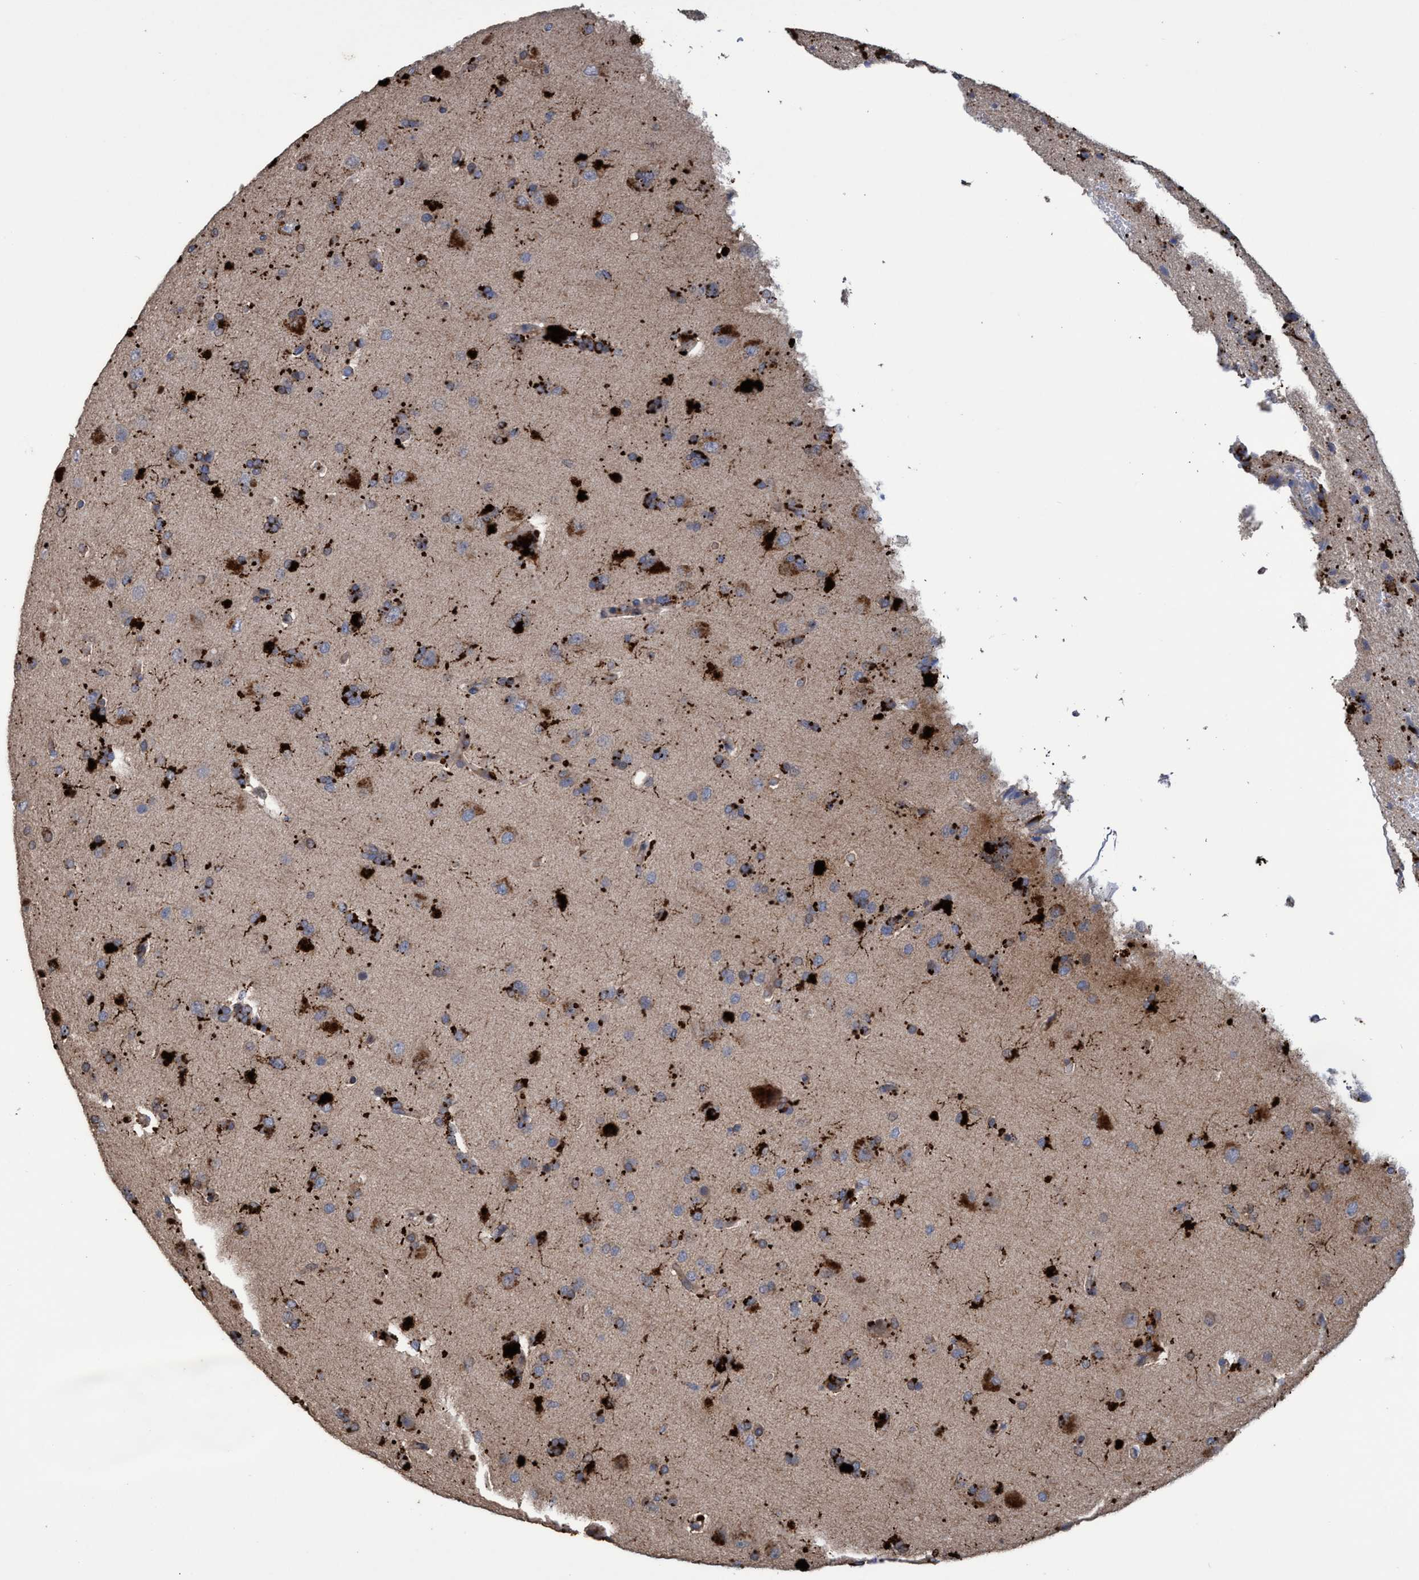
{"staining": {"intensity": "moderate", "quantity": "25%-75%", "location": "cytoplasmic/membranous"}, "tissue": "glioma", "cell_type": "Tumor cells", "image_type": "cancer", "snomed": [{"axis": "morphology", "description": "Glioma, malignant, High grade"}, {"axis": "topography", "description": "Brain"}], "caption": "This photomicrograph demonstrates immunohistochemistry (IHC) staining of human malignant high-grade glioma, with medium moderate cytoplasmic/membranous positivity in approximately 25%-75% of tumor cells.", "gene": "BBS9", "patient": {"sex": "male", "age": 72}}